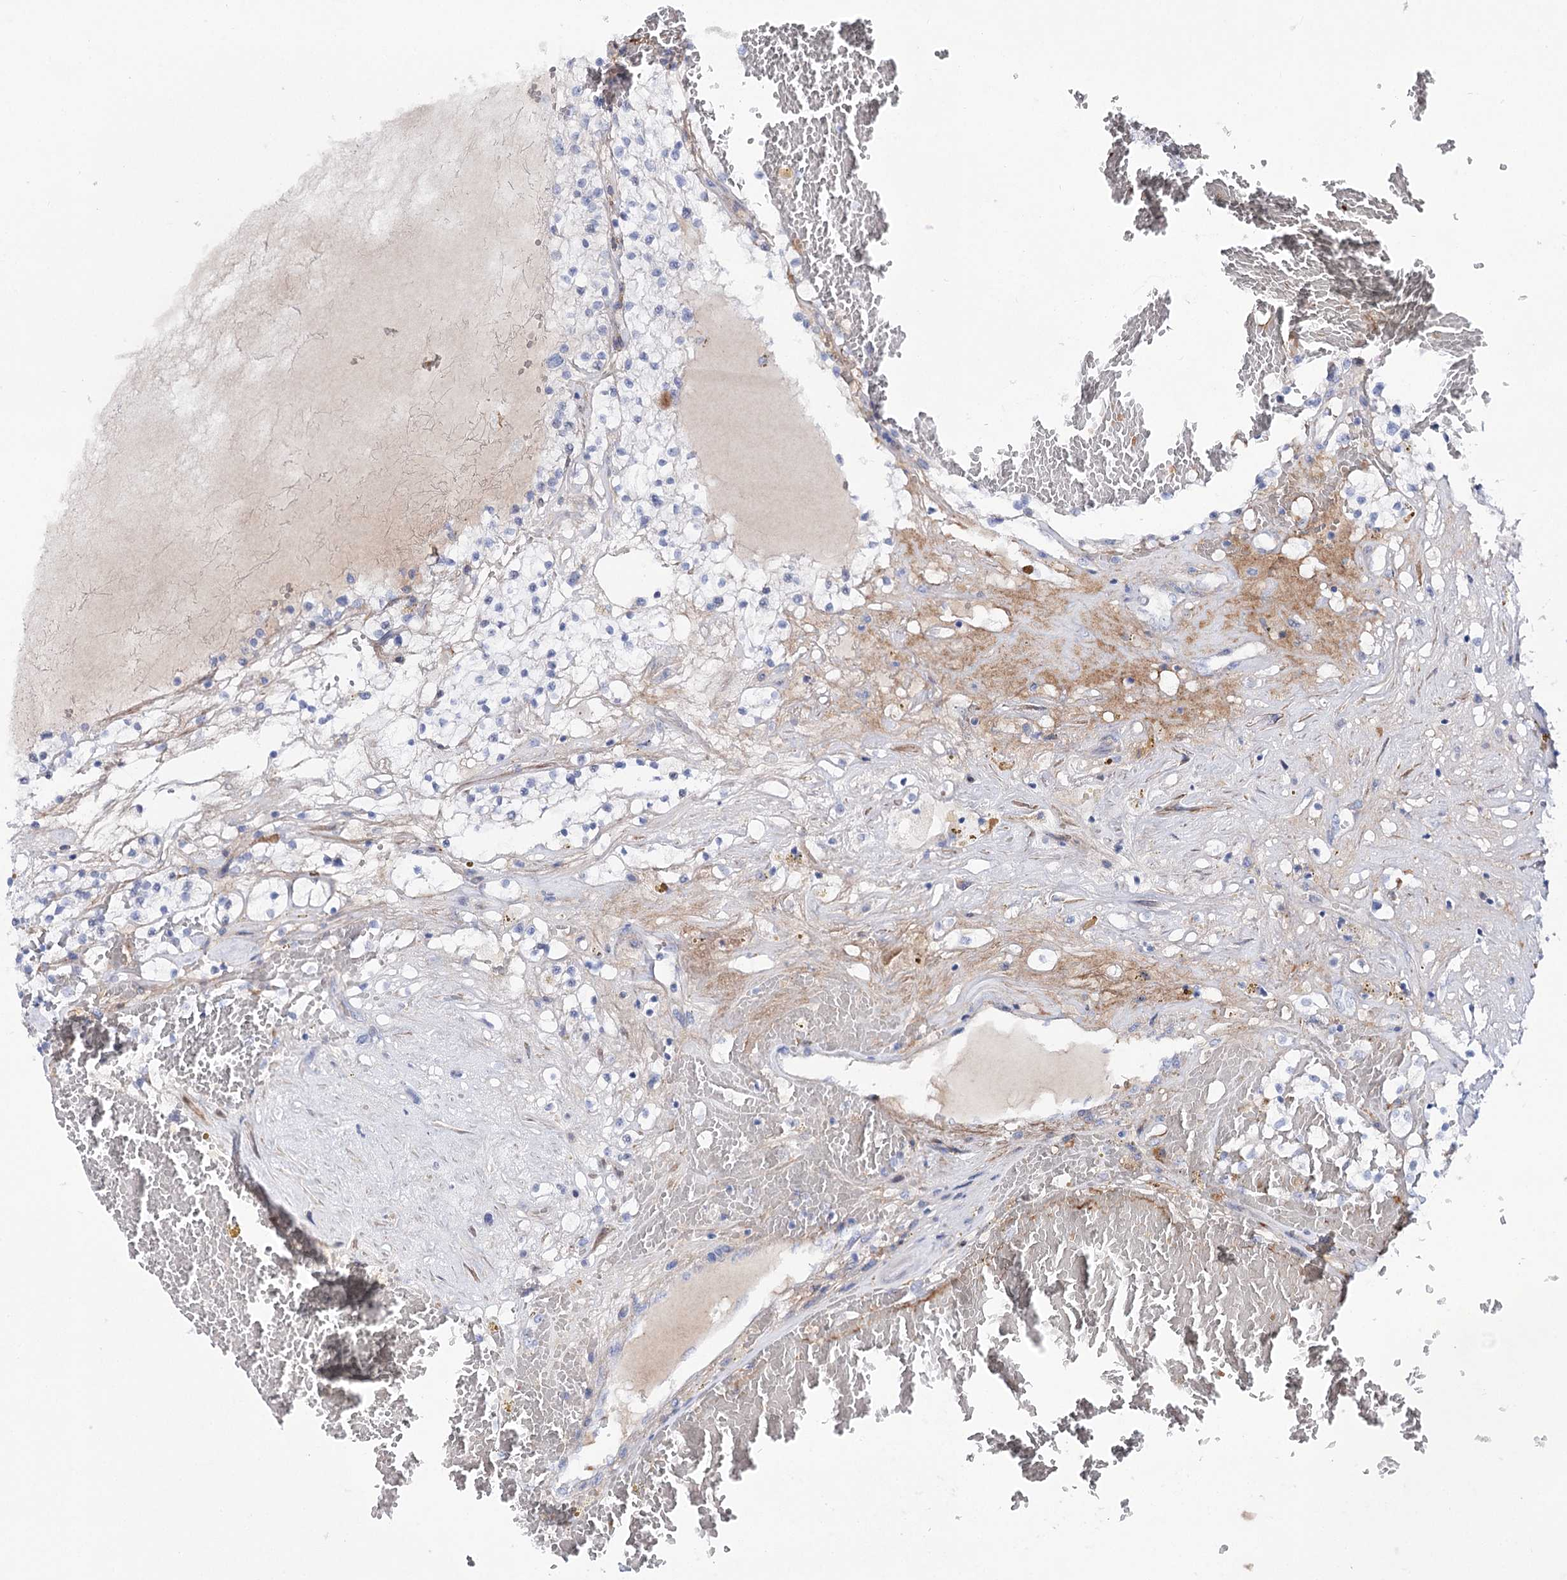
{"staining": {"intensity": "negative", "quantity": "none", "location": "none"}, "tissue": "renal cancer", "cell_type": "Tumor cells", "image_type": "cancer", "snomed": [{"axis": "morphology", "description": "Normal tissue, NOS"}, {"axis": "morphology", "description": "Adenocarcinoma, NOS"}, {"axis": "topography", "description": "Kidney"}], "caption": "The histopathology image shows no staining of tumor cells in adenocarcinoma (renal).", "gene": "ANKRD23", "patient": {"sex": "male", "age": 68}}